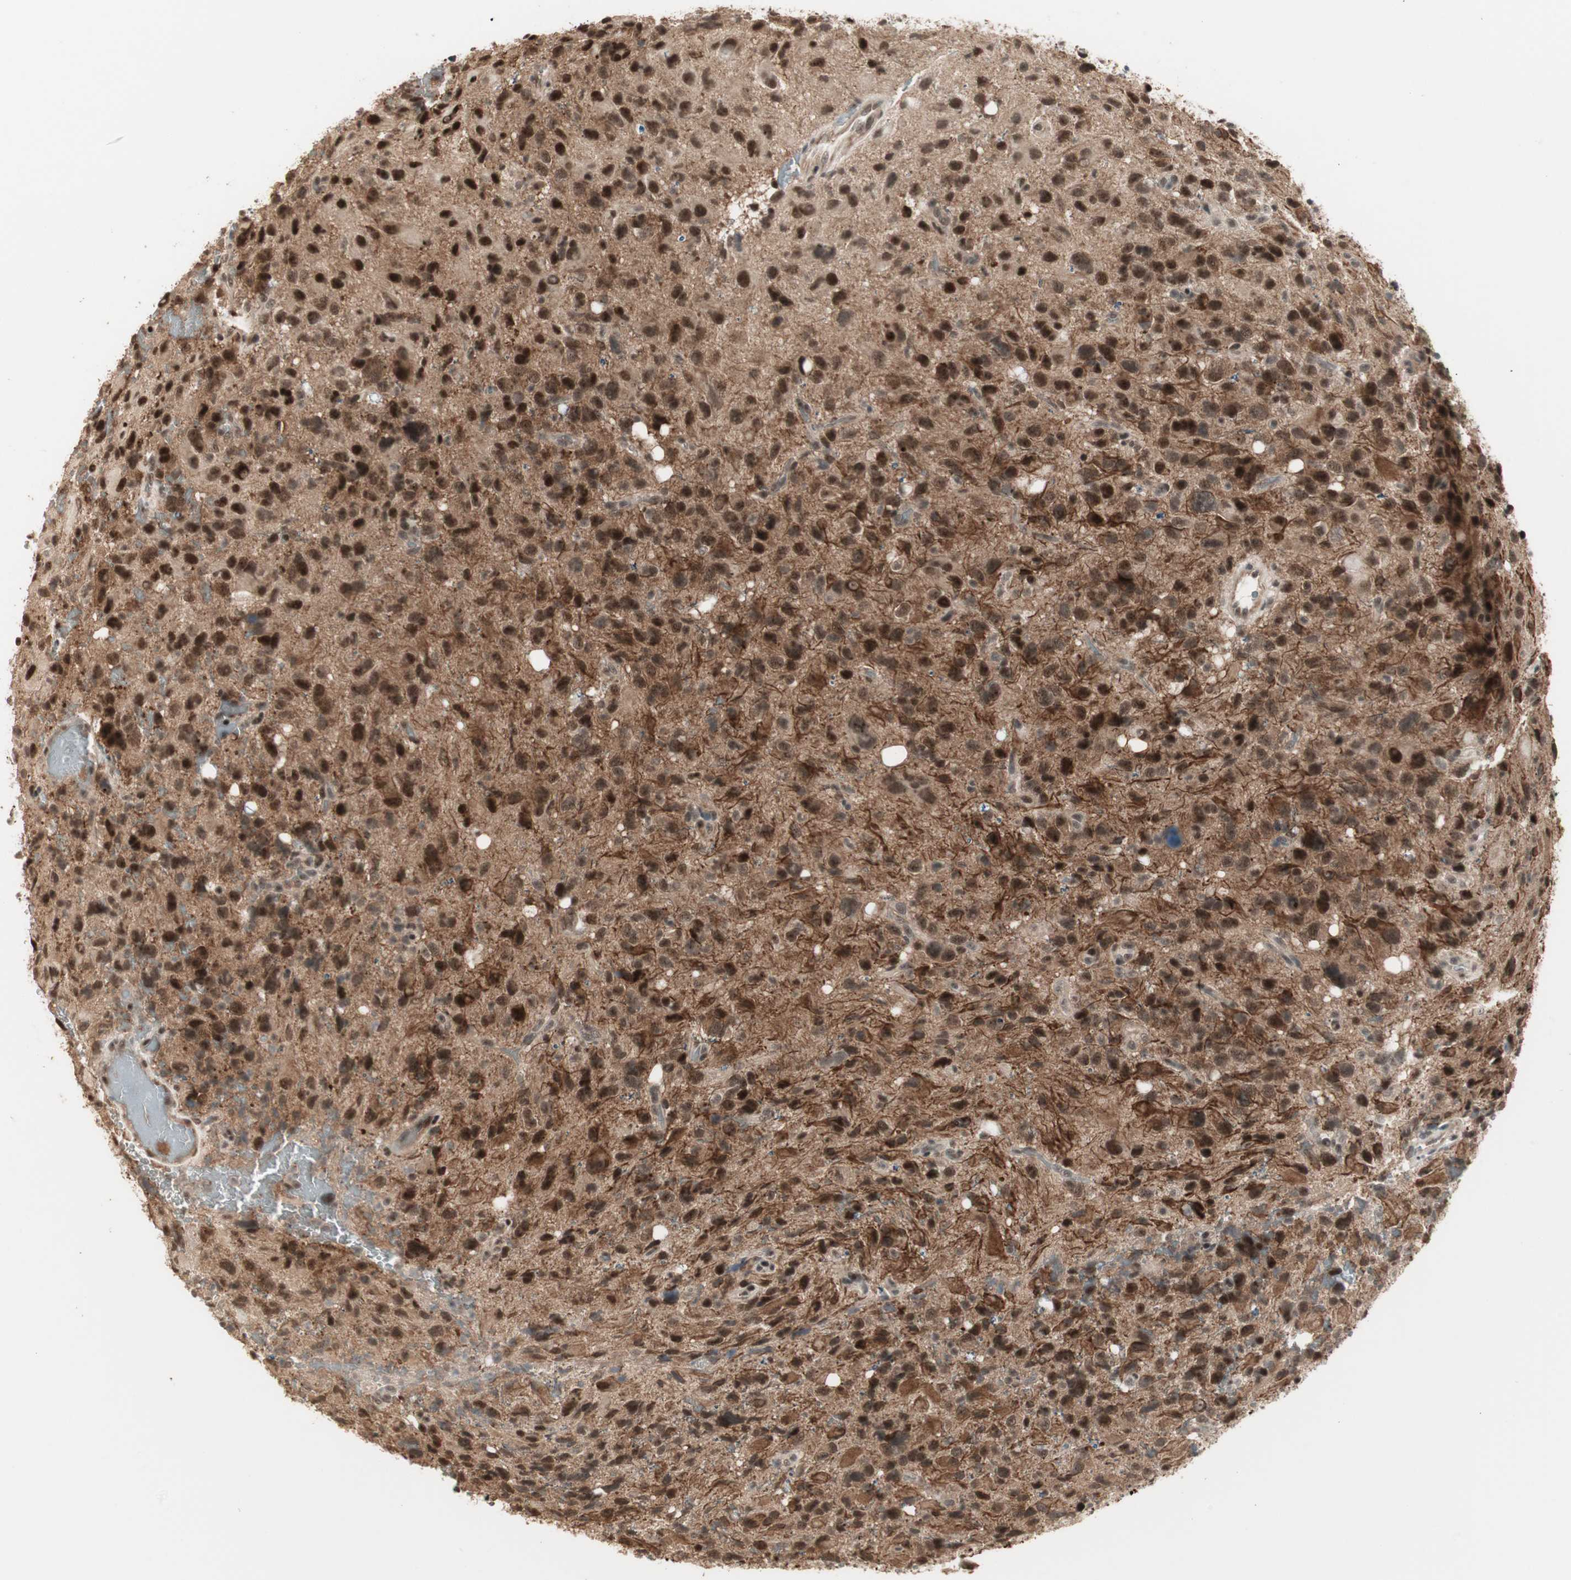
{"staining": {"intensity": "strong", "quantity": ">75%", "location": "cytoplasmic/membranous,nuclear"}, "tissue": "glioma", "cell_type": "Tumor cells", "image_type": "cancer", "snomed": [{"axis": "morphology", "description": "Glioma, malignant, High grade"}, {"axis": "topography", "description": "Brain"}], "caption": "Immunohistochemistry micrograph of neoplastic tissue: malignant high-grade glioma stained using immunohistochemistry exhibits high levels of strong protein expression localized specifically in the cytoplasmic/membranous and nuclear of tumor cells, appearing as a cytoplasmic/membranous and nuclear brown color.", "gene": "ZSCAN31", "patient": {"sex": "male", "age": 48}}